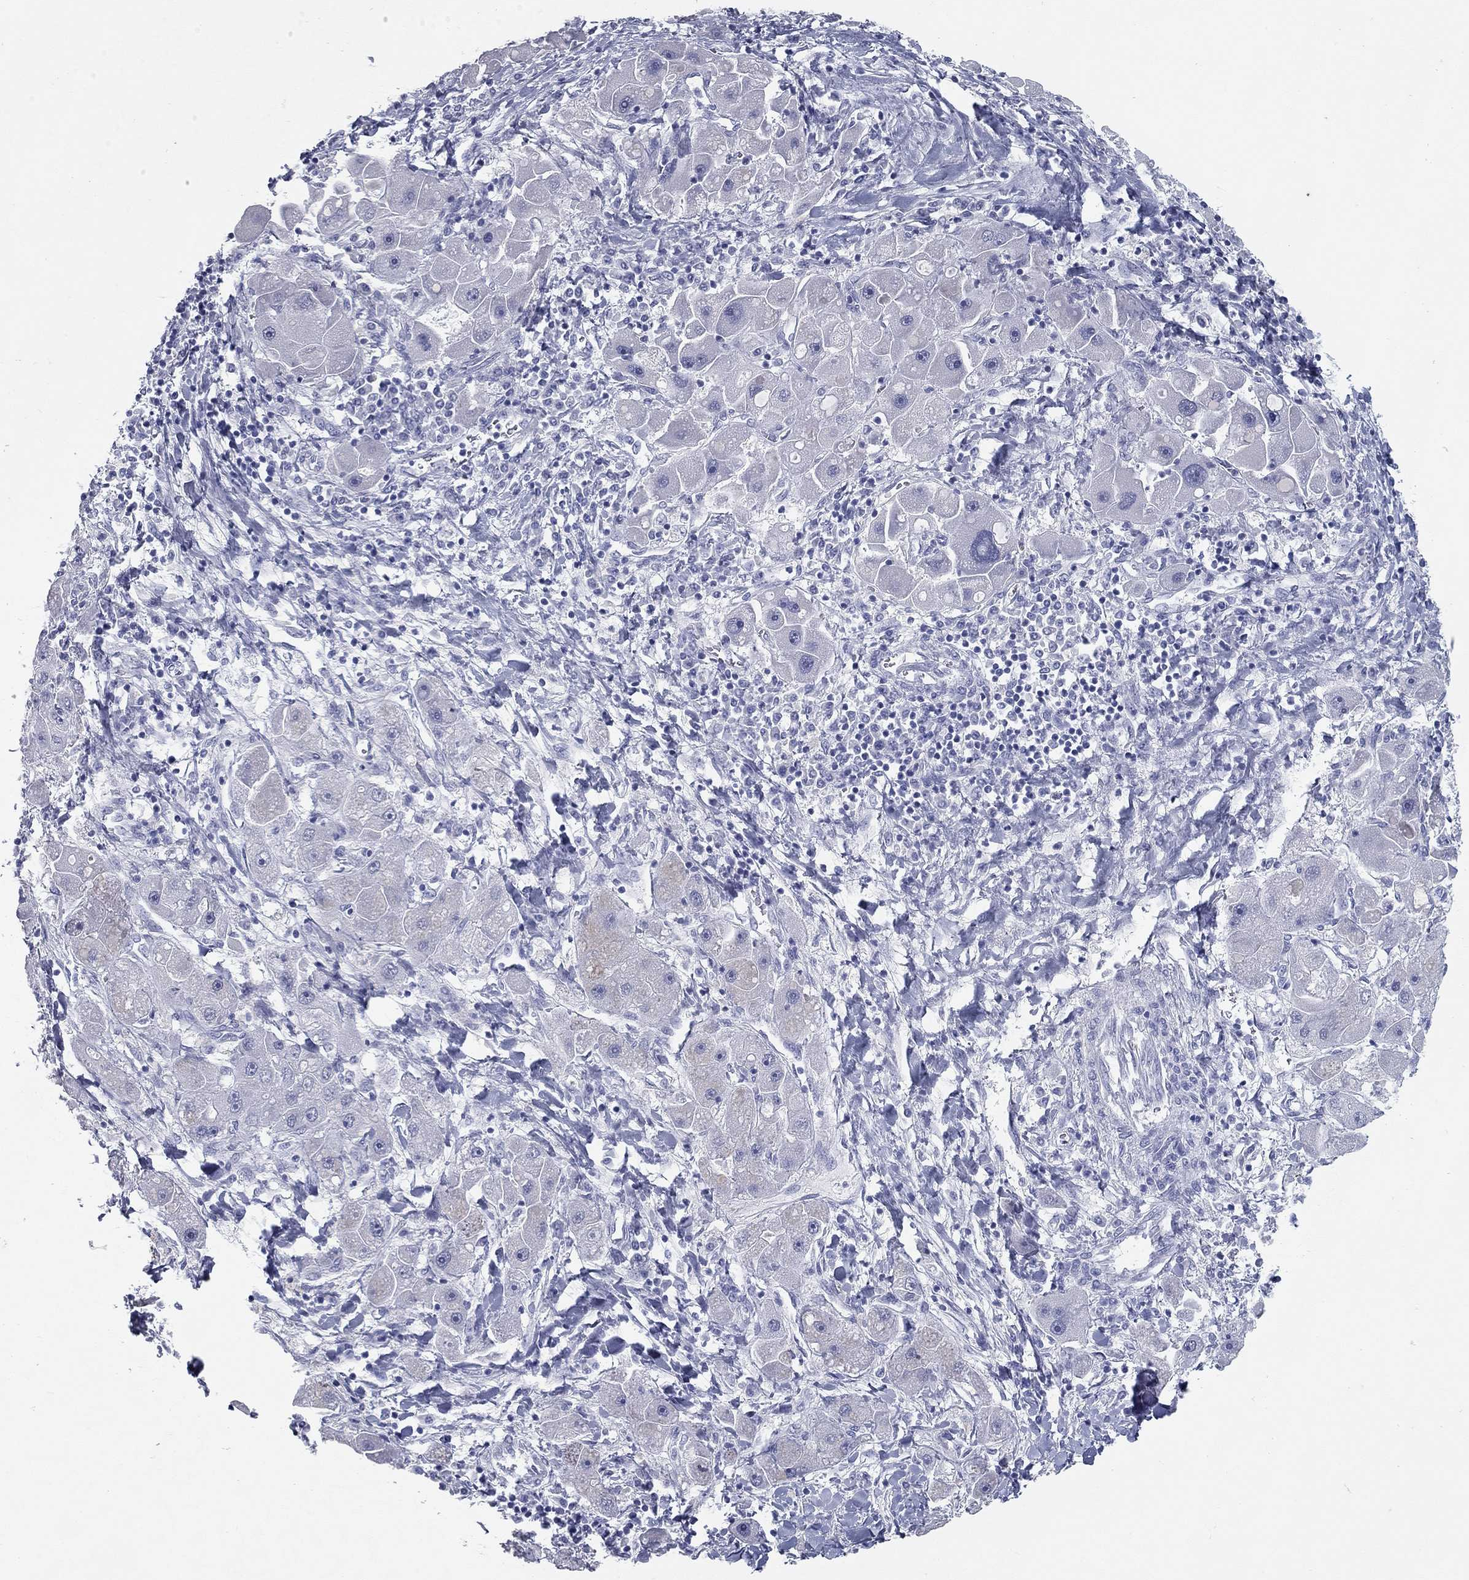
{"staining": {"intensity": "negative", "quantity": "none", "location": "none"}, "tissue": "liver cancer", "cell_type": "Tumor cells", "image_type": "cancer", "snomed": [{"axis": "morphology", "description": "Carcinoma, Hepatocellular, NOS"}, {"axis": "topography", "description": "Liver"}], "caption": "Immunohistochemistry micrograph of neoplastic tissue: human hepatocellular carcinoma (liver) stained with DAB (3,3'-diaminobenzidine) reveals no significant protein staining in tumor cells.", "gene": "TAC1", "patient": {"sex": "male", "age": 24}}